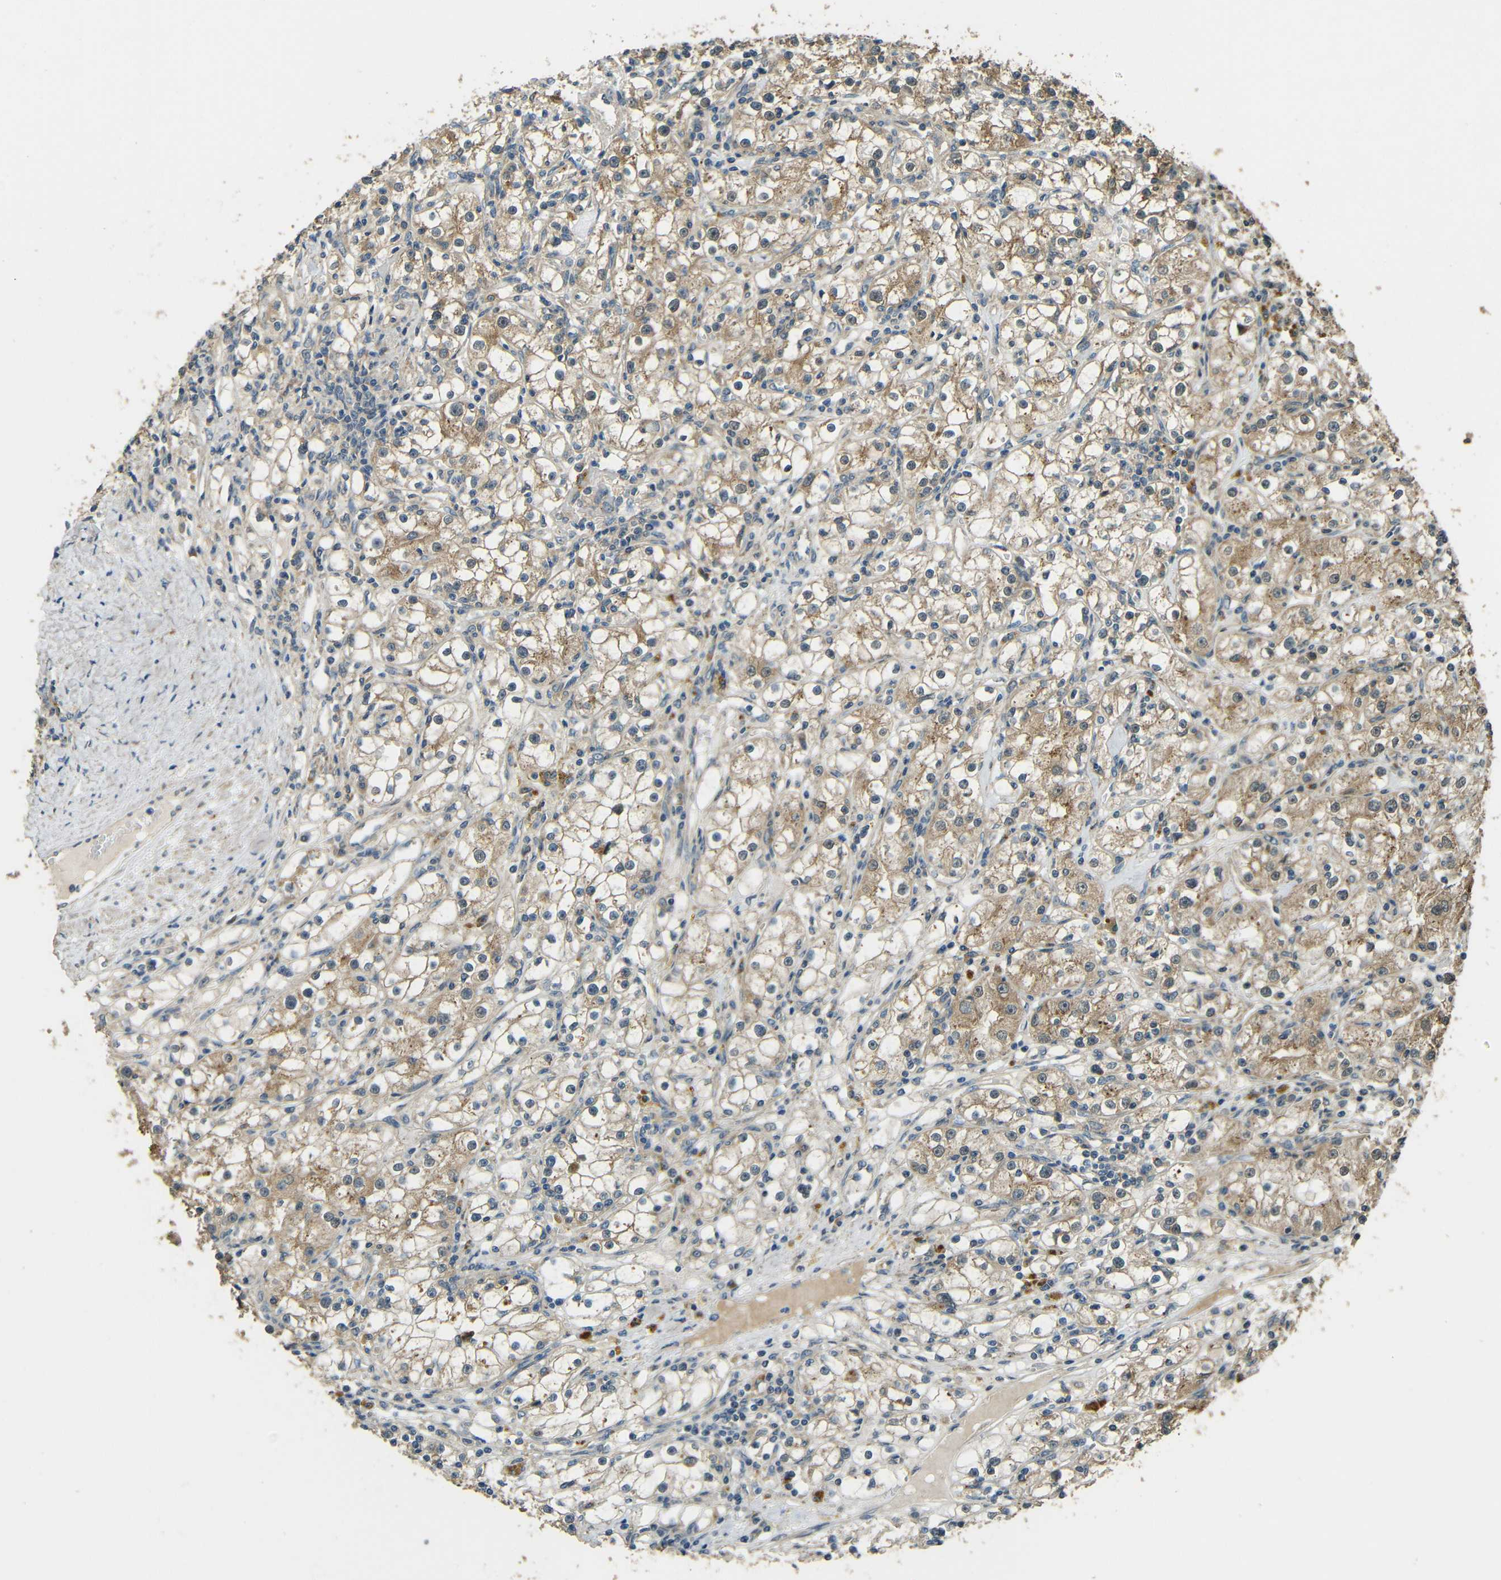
{"staining": {"intensity": "moderate", "quantity": "25%-75%", "location": "cytoplasmic/membranous"}, "tissue": "renal cancer", "cell_type": "Tumor cells", "image_type": "cancer", "snomed": [{"axis": "morphology", "description": "Adenocarcinoma, NOS"}, {"axis": "topography", "description": "Kidney"}], "caption": "This histopathology image exhibits IHC staining of renal cancer (adenocarcinoma), with medium moderate cytoplasmic/membranous staining in about 25%-75% of tumor cells.", "gene": "ACACA", "patient": {"sex": "male", "age": 56}}